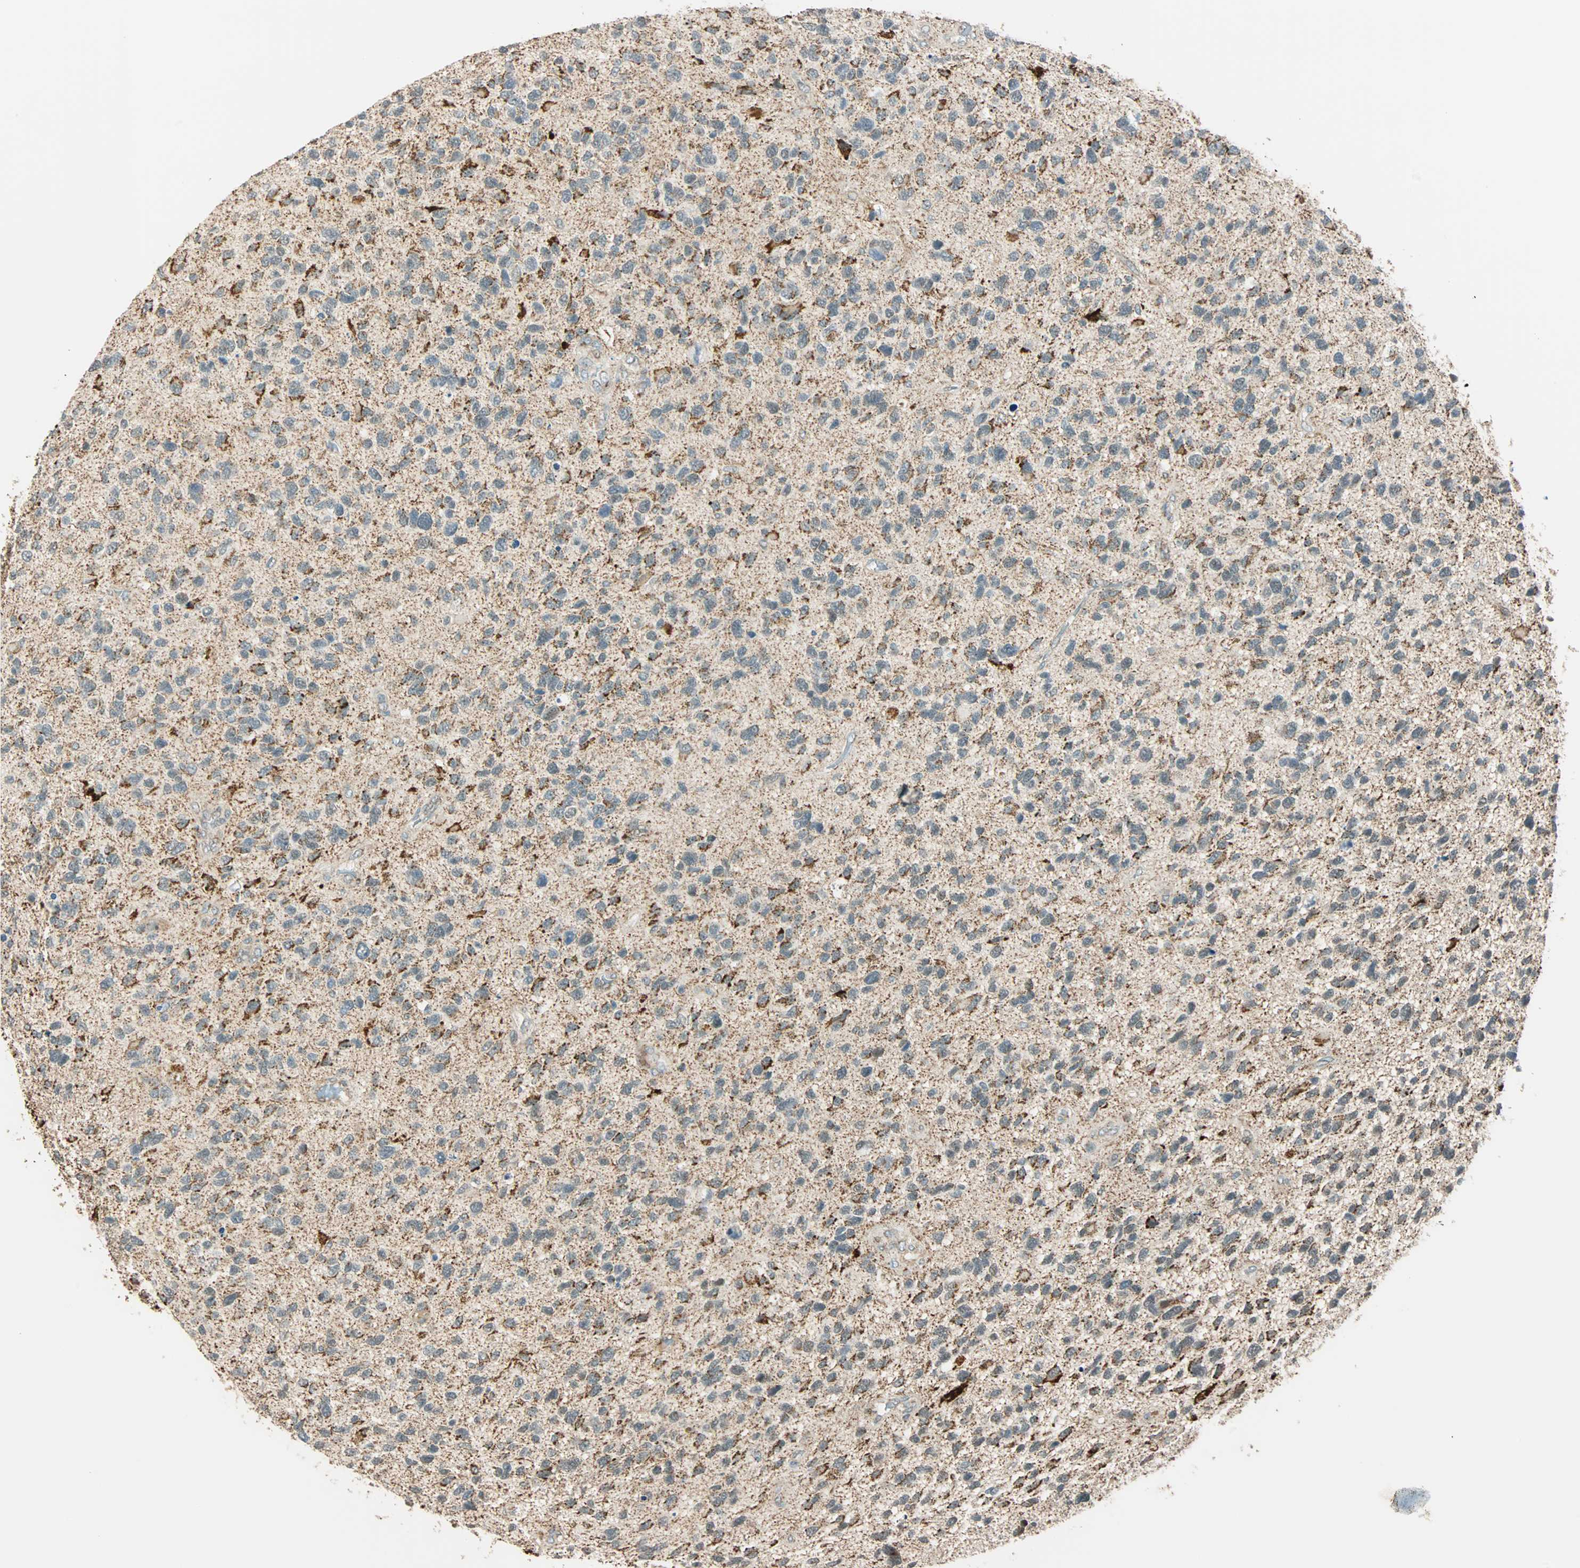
{"staining": {"intensity": "moderate", "quantity": "<25%", "location": "cytoplasmic/membranous"}, "tissue": "glioma", "cell_type": "Tumor cells", "image_type": "cancer", "snomed": [{"axis": "morphology", "description": "Glioma, malignant, High grade"}, {"axis": "topography", "description": "Brain"}], "caption": "Tumor cells demonstrate moderate cytoplasmic/membranous positivity in about <25% of cells in glioma. (IHC, brightfield microscopy, high magnification).", "gene": "SPRY4", "patient": {"sex": "female", "age": 58}}